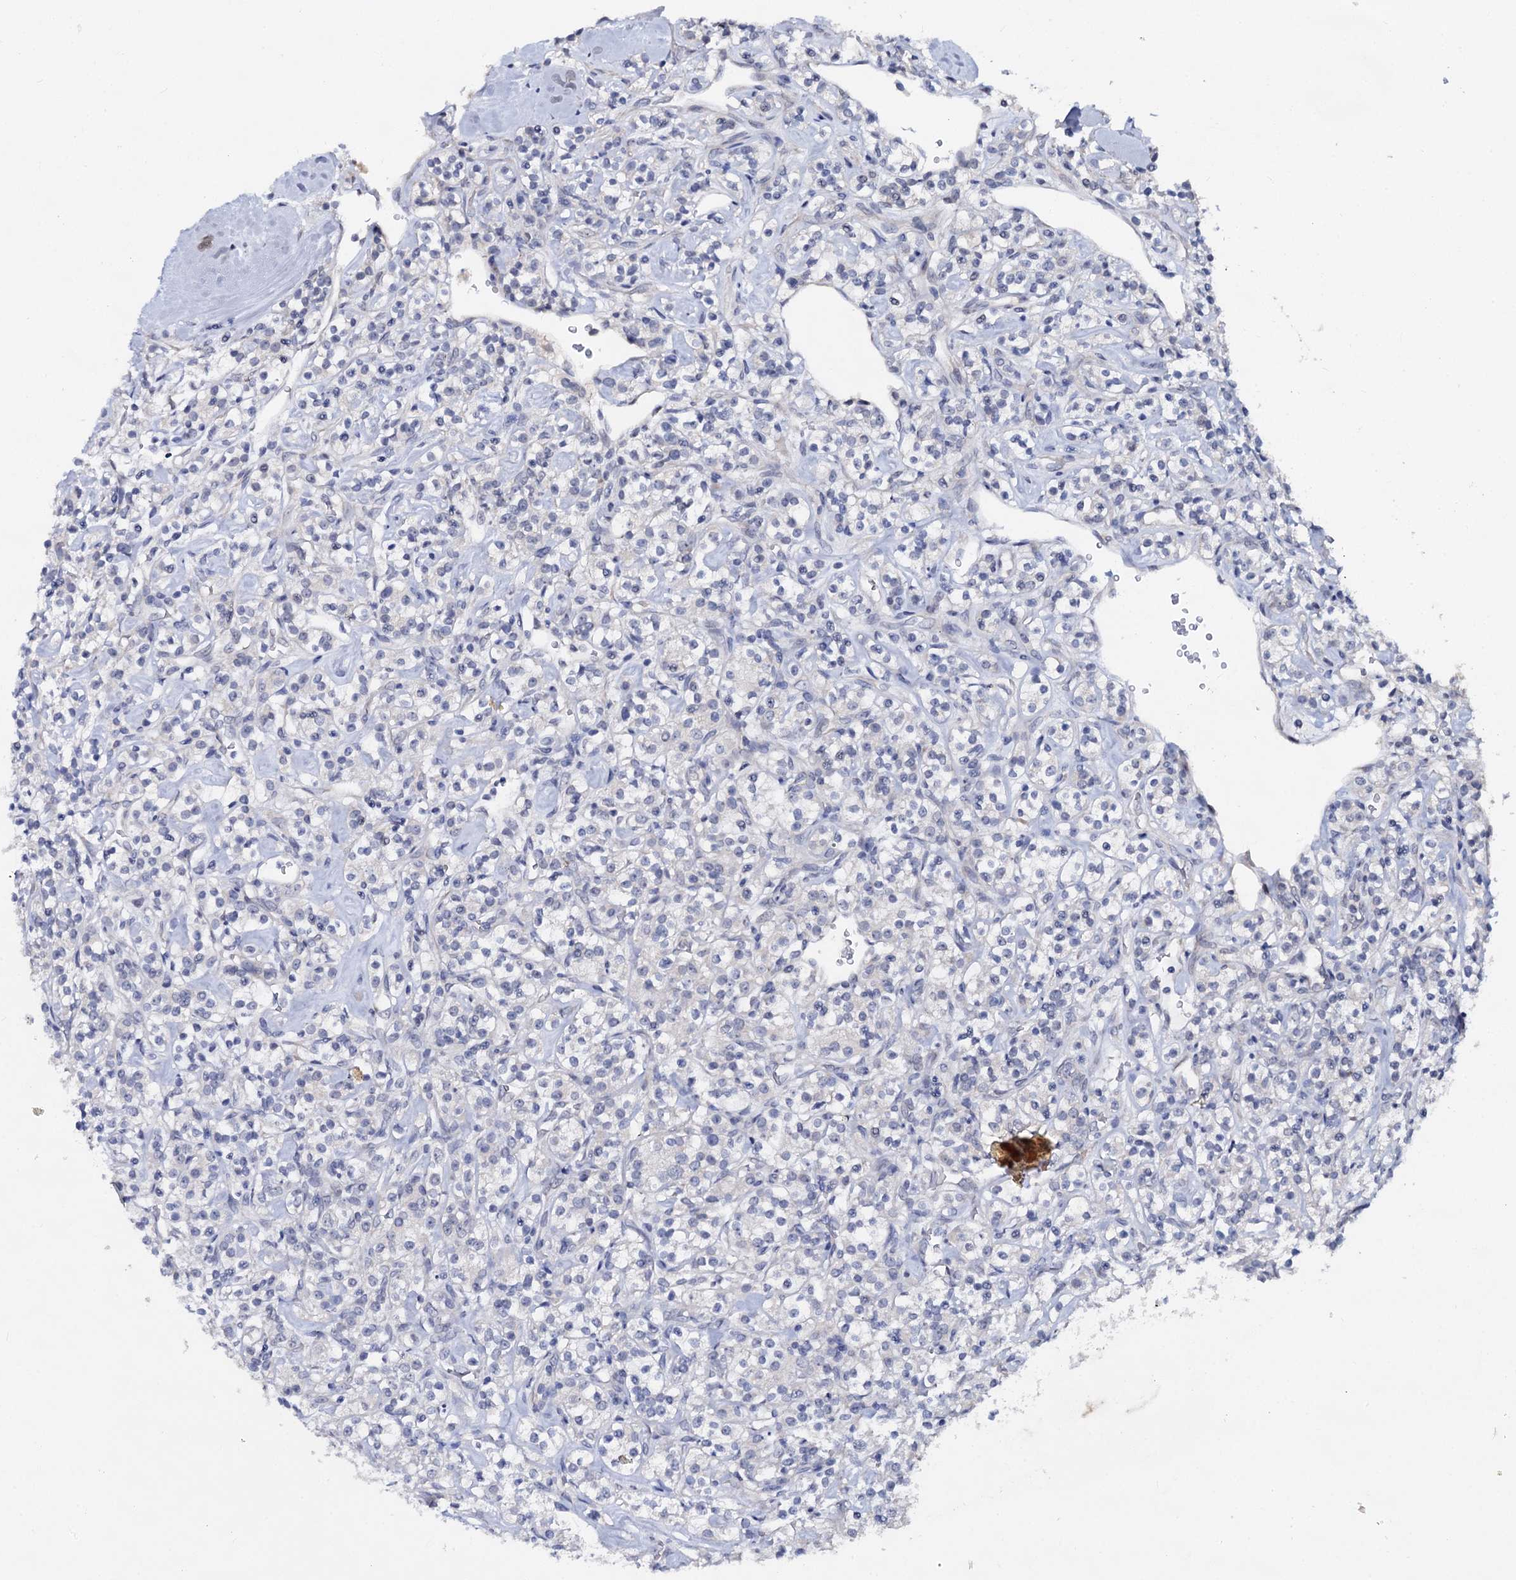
{"staining": {"intensity": "negative", "quantity": "none", "location": "none"}, "tissue": "renal cancer", "cell_type": "Tumor cells", "image_type": "cancer", "snomed": [{"axis": "morphology", "description": "Adenocarcinoma, NOS"}, {"axis": "topography", "description": "Kidney"}], "caption": "A histopathology image of renal cancer stained for a protein exhibits no brown staining in tumor cells.", "gene": "CAPRIN2", "patient": {"sex": "male", "age": 77}}